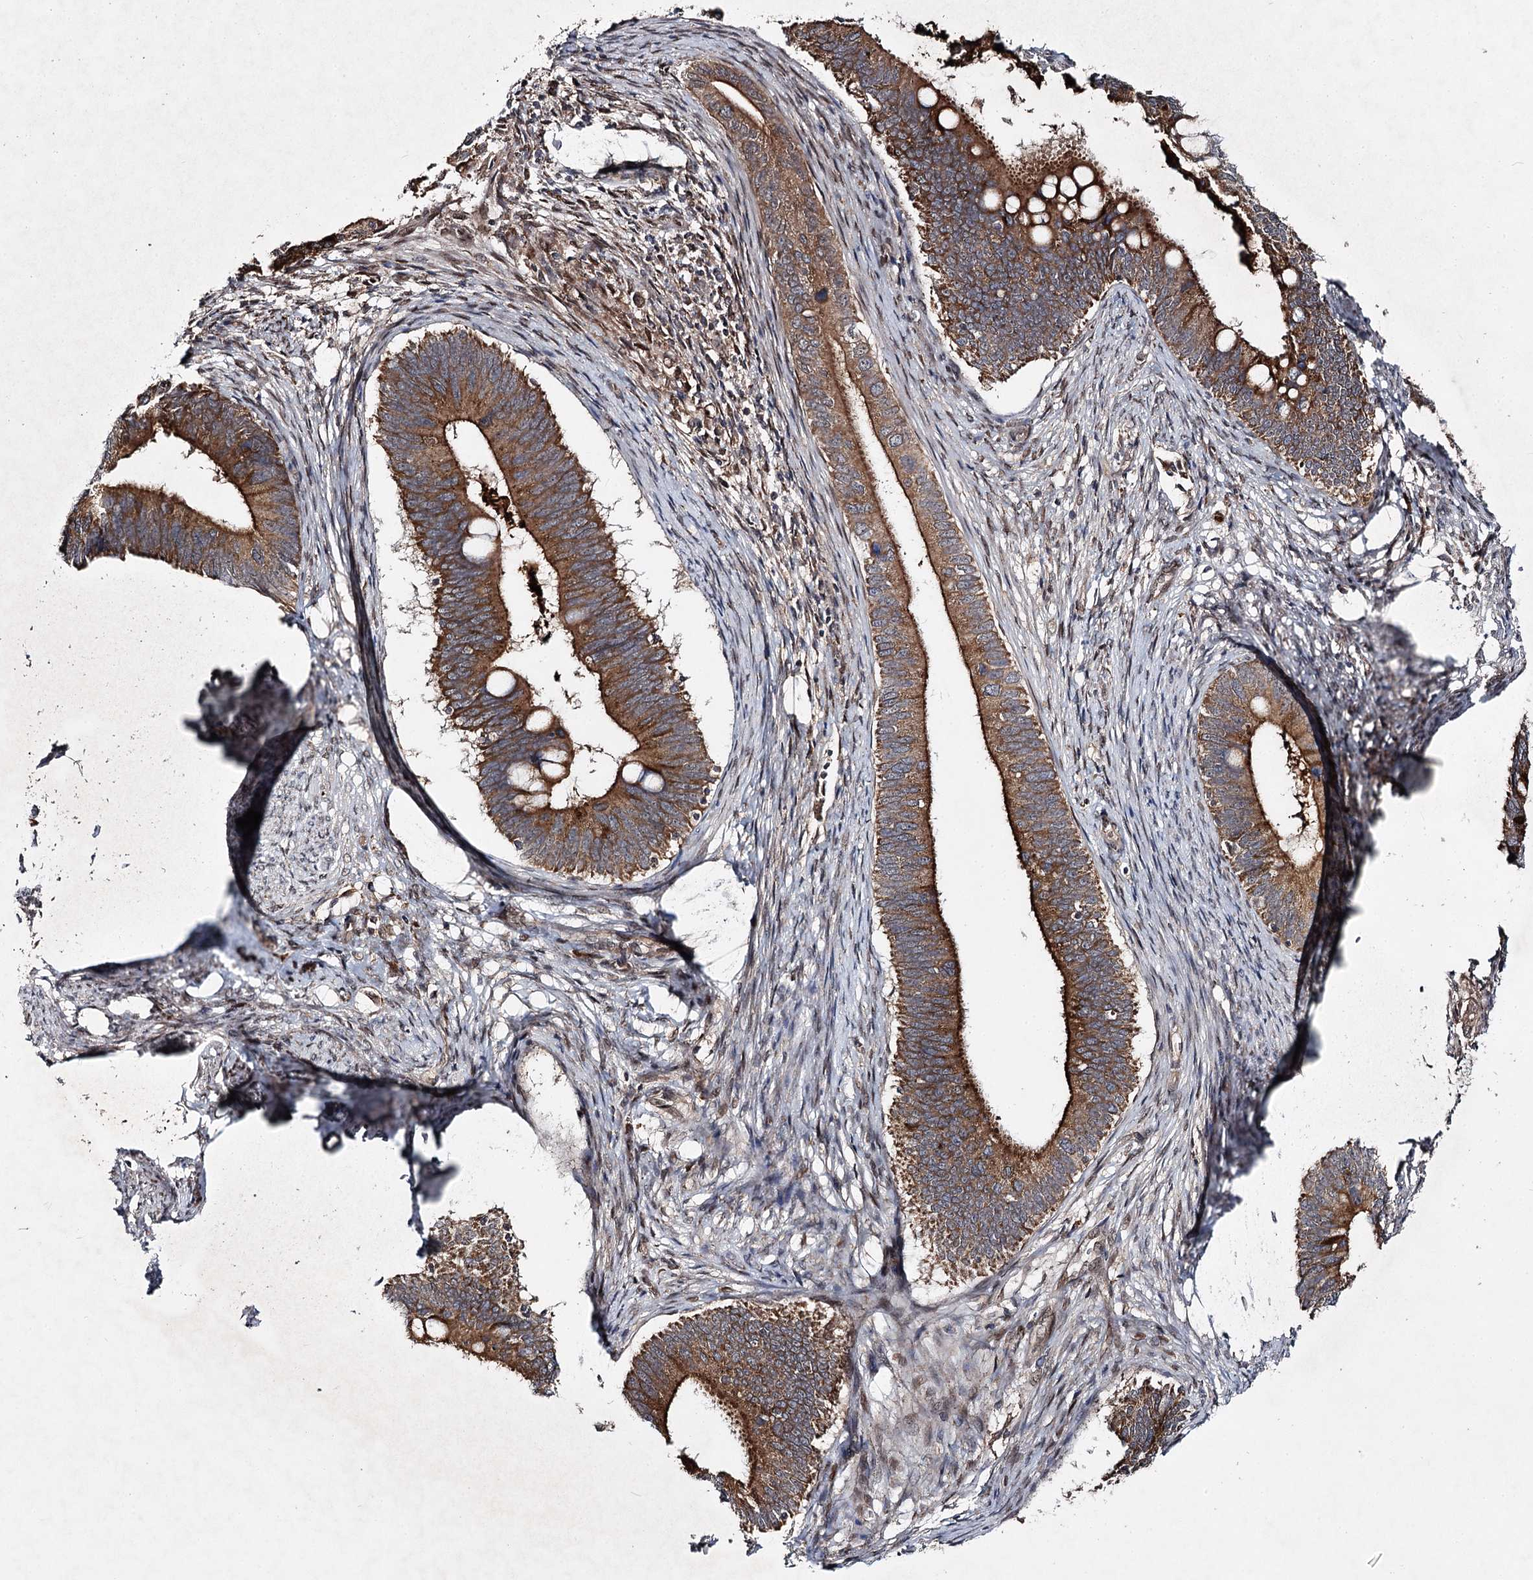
{"staining": {"intensity": "strong", "quantity": ">75%", "location": "cytoplasmic/membranous"}, "tissue": "cervical cancer", "cell_type": "Tumor cells", "image_type": "cancer", "snomed": [{"axis": "morphology", "description": "Adenocarcinoma, NOS"}, {"axis": "topography", "description": "Cervix"}], "caption": "IHC of cervical cancer reveals high levels of strong cytoplasmic/membranous expression in about >75% of tumor cells. (IHC, brightfield microscopy, high magnification).", "gene": "MSANTD2", "patient": {"sex": "female", "age": 42}}